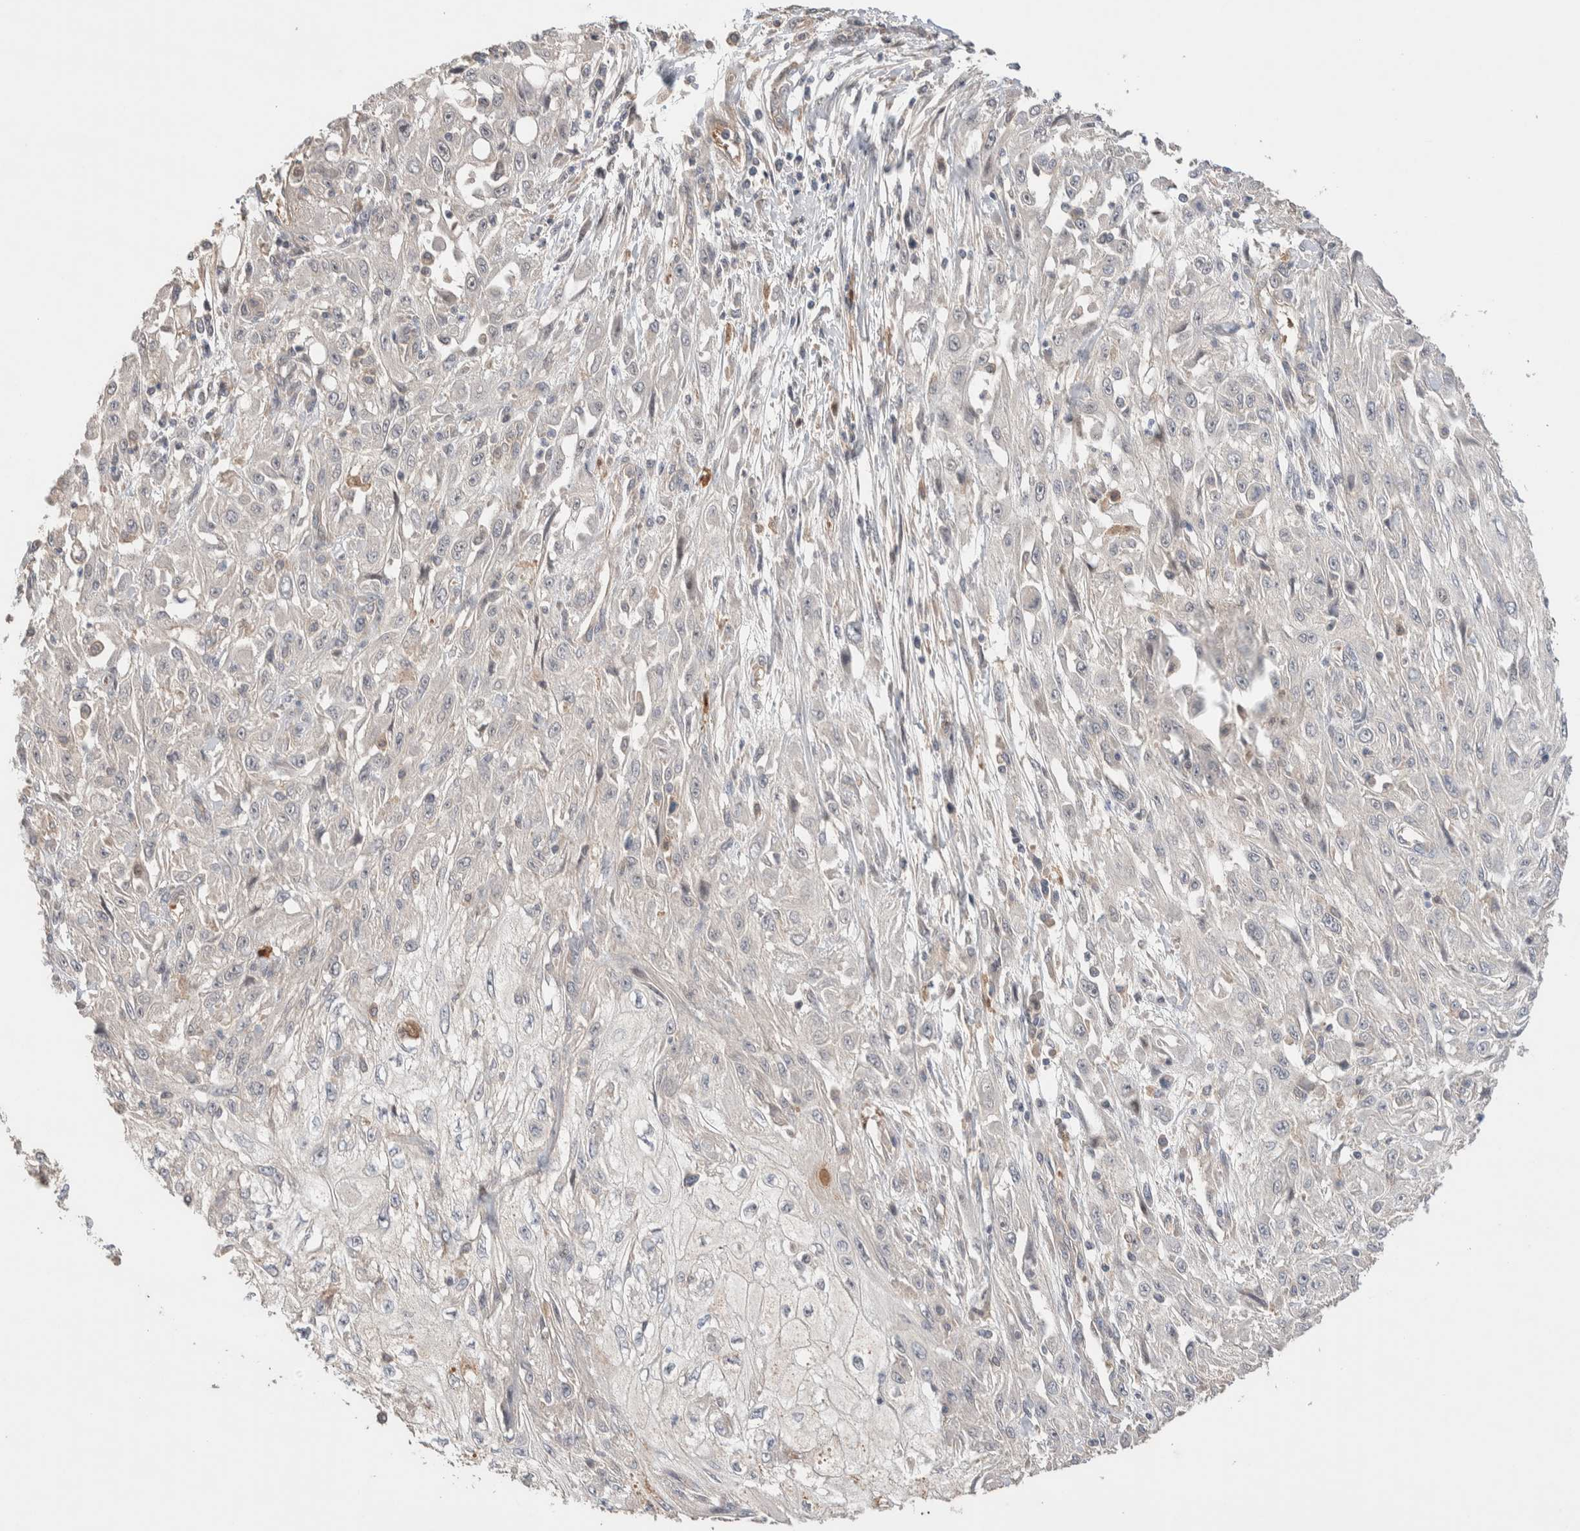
{"staining": {"intensity": "negative", "quantity": "none", "location": "none"}, "tissue": "skin cancer", "cell_type": "Tumor cells", "image_type": "cancer", "snomed": [{"axis": "morphology", "description": "Squamous cell carcinoma, NOS"}, {"axis": "morphology", "description": "Squamous cell carcinoma, metastatic, NOS"}, {"axis": "topography", "description": "Skin"}, {"axis": "topography", "description": "Lymph node"}], "caption": "Tumor cells show no significant expression in skin cancer (metastatic squamous cell carcinoma).", "gene": "WDR91", "patient": {"sex": "male", "age": 75}}